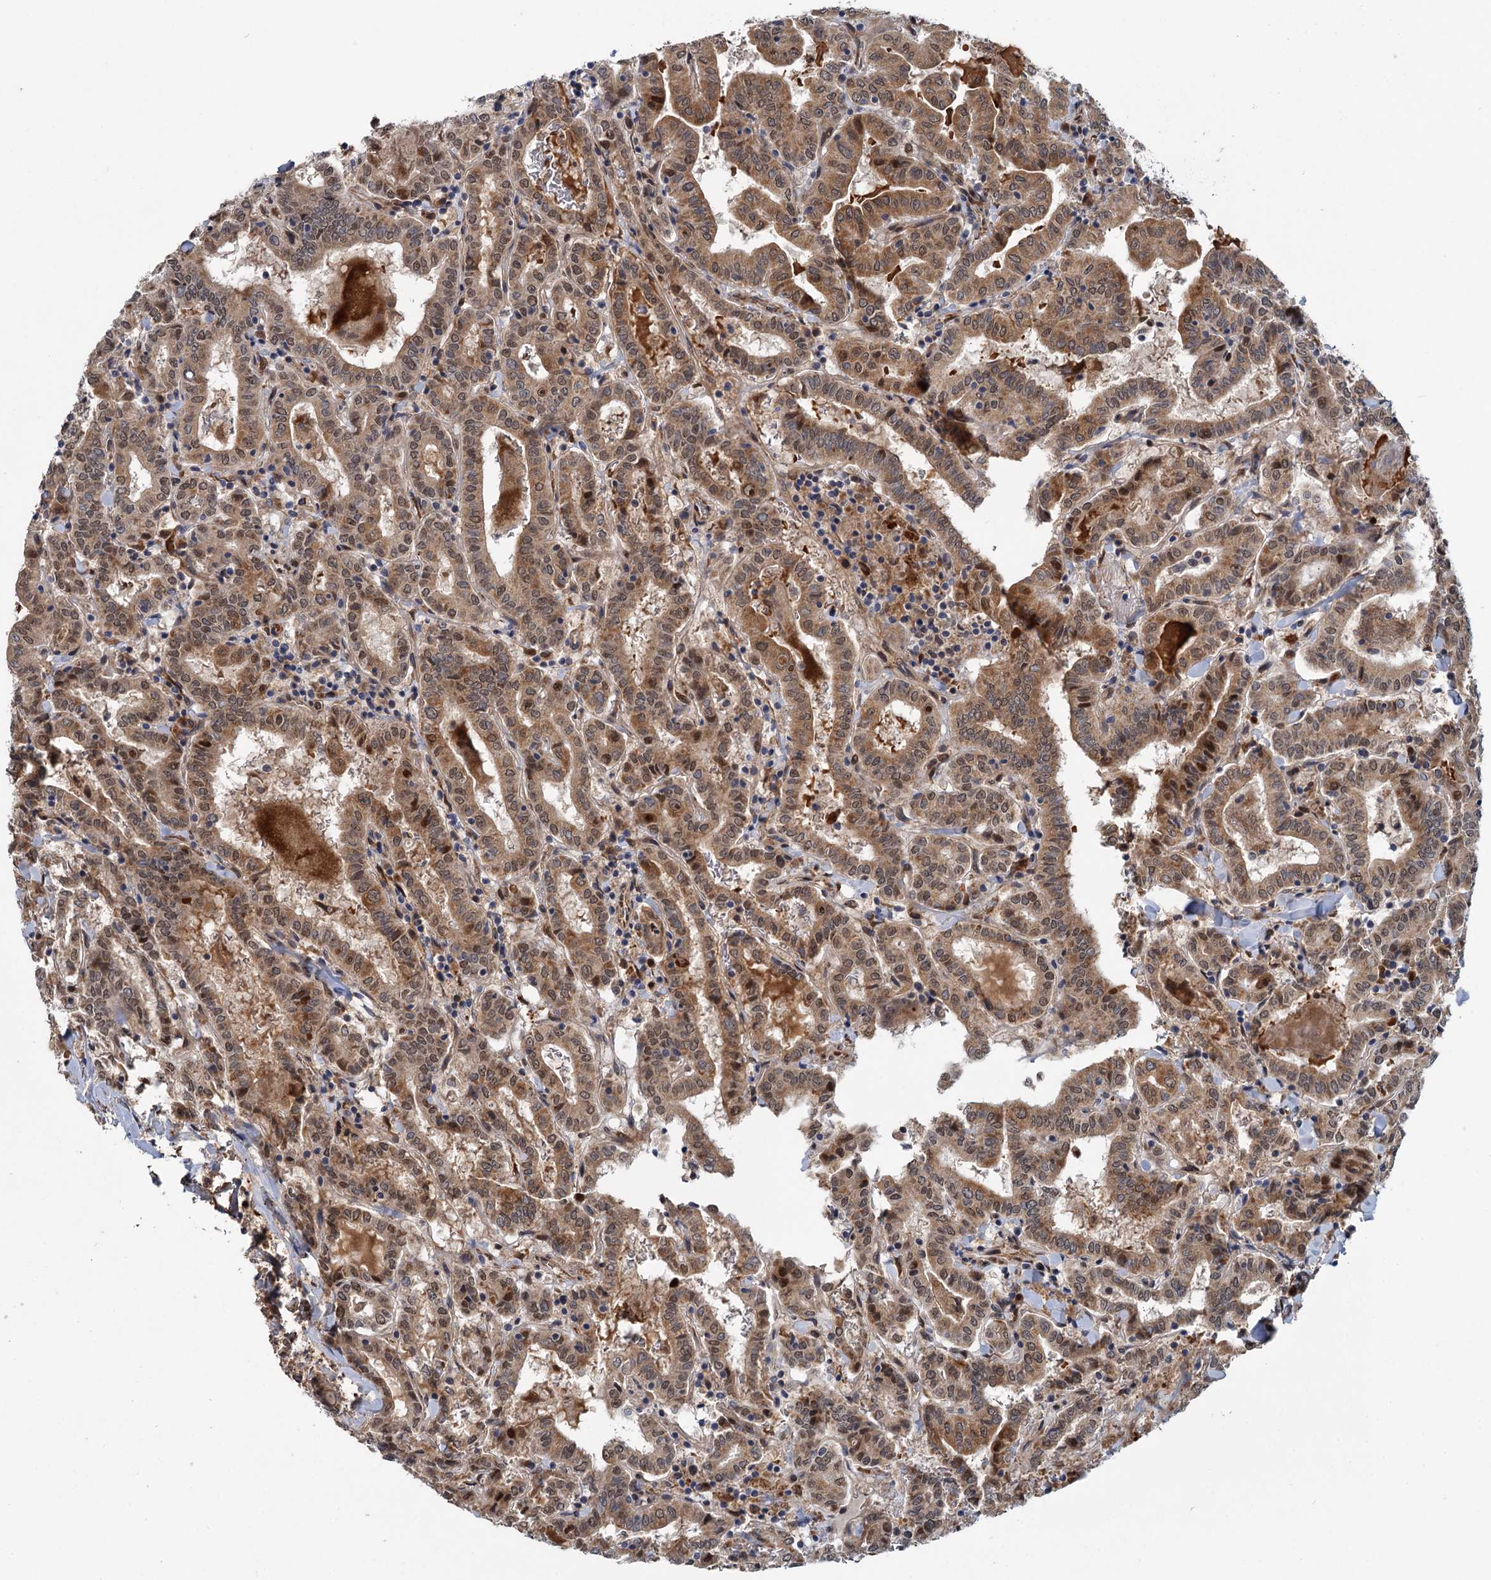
{"staining": {"intensity": "moderate", "quantity": ">75%", "location": "cytoplasmic/membranous,nuclear"}, "tissue": "thyroid cancer", "cell_type": "Tumor cells", "image_type": "cancer", "snomed": [{"axis": "morphology", "description": "Papillary adenocarcinoma, NOS"}, {"axis": "topography", "description": "Thyroid gland"}], "caption": "About >75% of tumor cells in papillary adenocarcinoma (thyroid) exhibit moderate cytoplasmic/membranous and nuclear protein positivity as visualized by brown immunohistochemical staining.", "gene": "APBA2", "patient": {"sex": "female", "age": 72}}